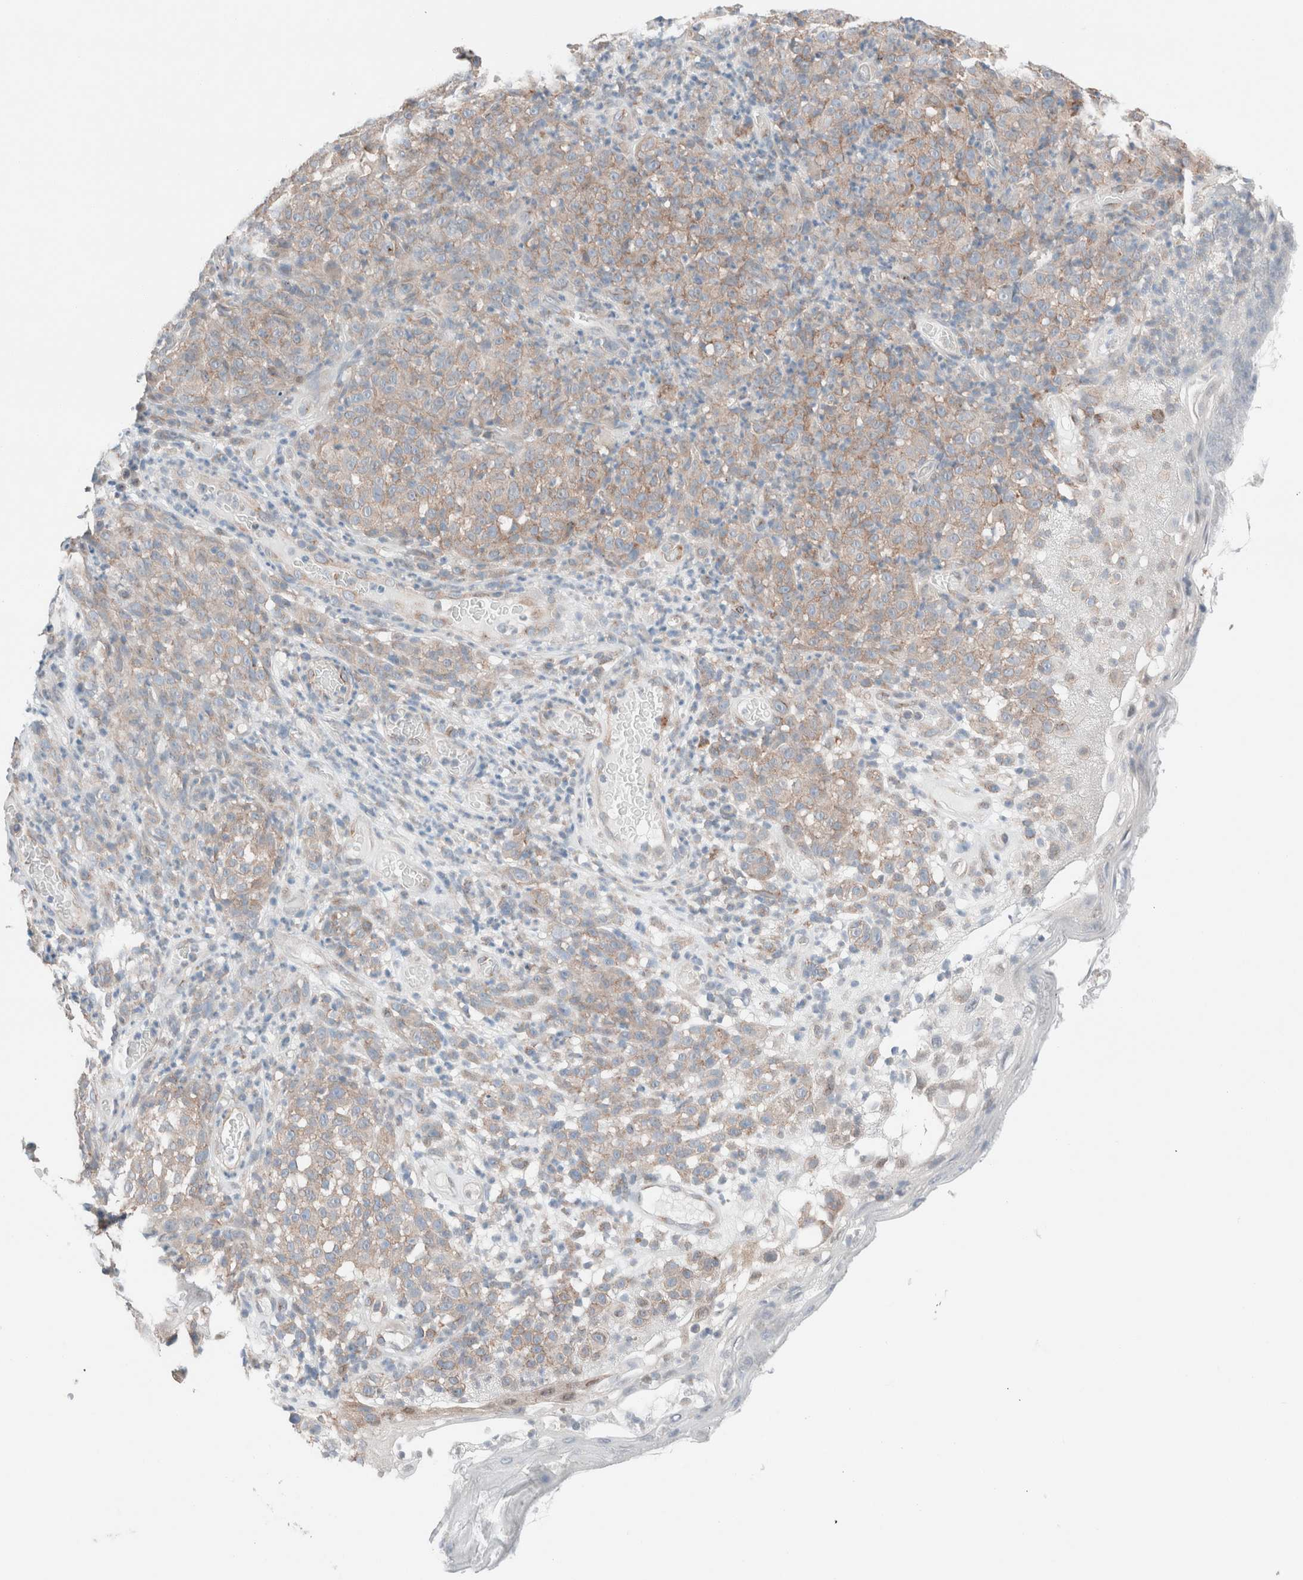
{"staining": {"intensity": "weak", "quantity": "25%-75%", "location": "cytoplasmic/membranous"}, "tissue": "melanoma", "cell_type": "Tumor cells", "image_type": "cancer", "snomed": [{"axis": "morphology", "description": "Malignant melanoma, NOS"}, {"axis": "topography", "description": "Skin"}], "caption": "A photomicrograph of human melanoma stained for a protein reveals weak cytoplasmic/membranous brown staining in tumor cells. The staining was performed using DAB (3,3'-diaminobenzidine) to visualize the protein expression in brown, while the nuclei were stained in blue with hematoxylin (Magnification: 20x).", "gene": "CASC3", "patient": {"sex": "female", "age": 82}}